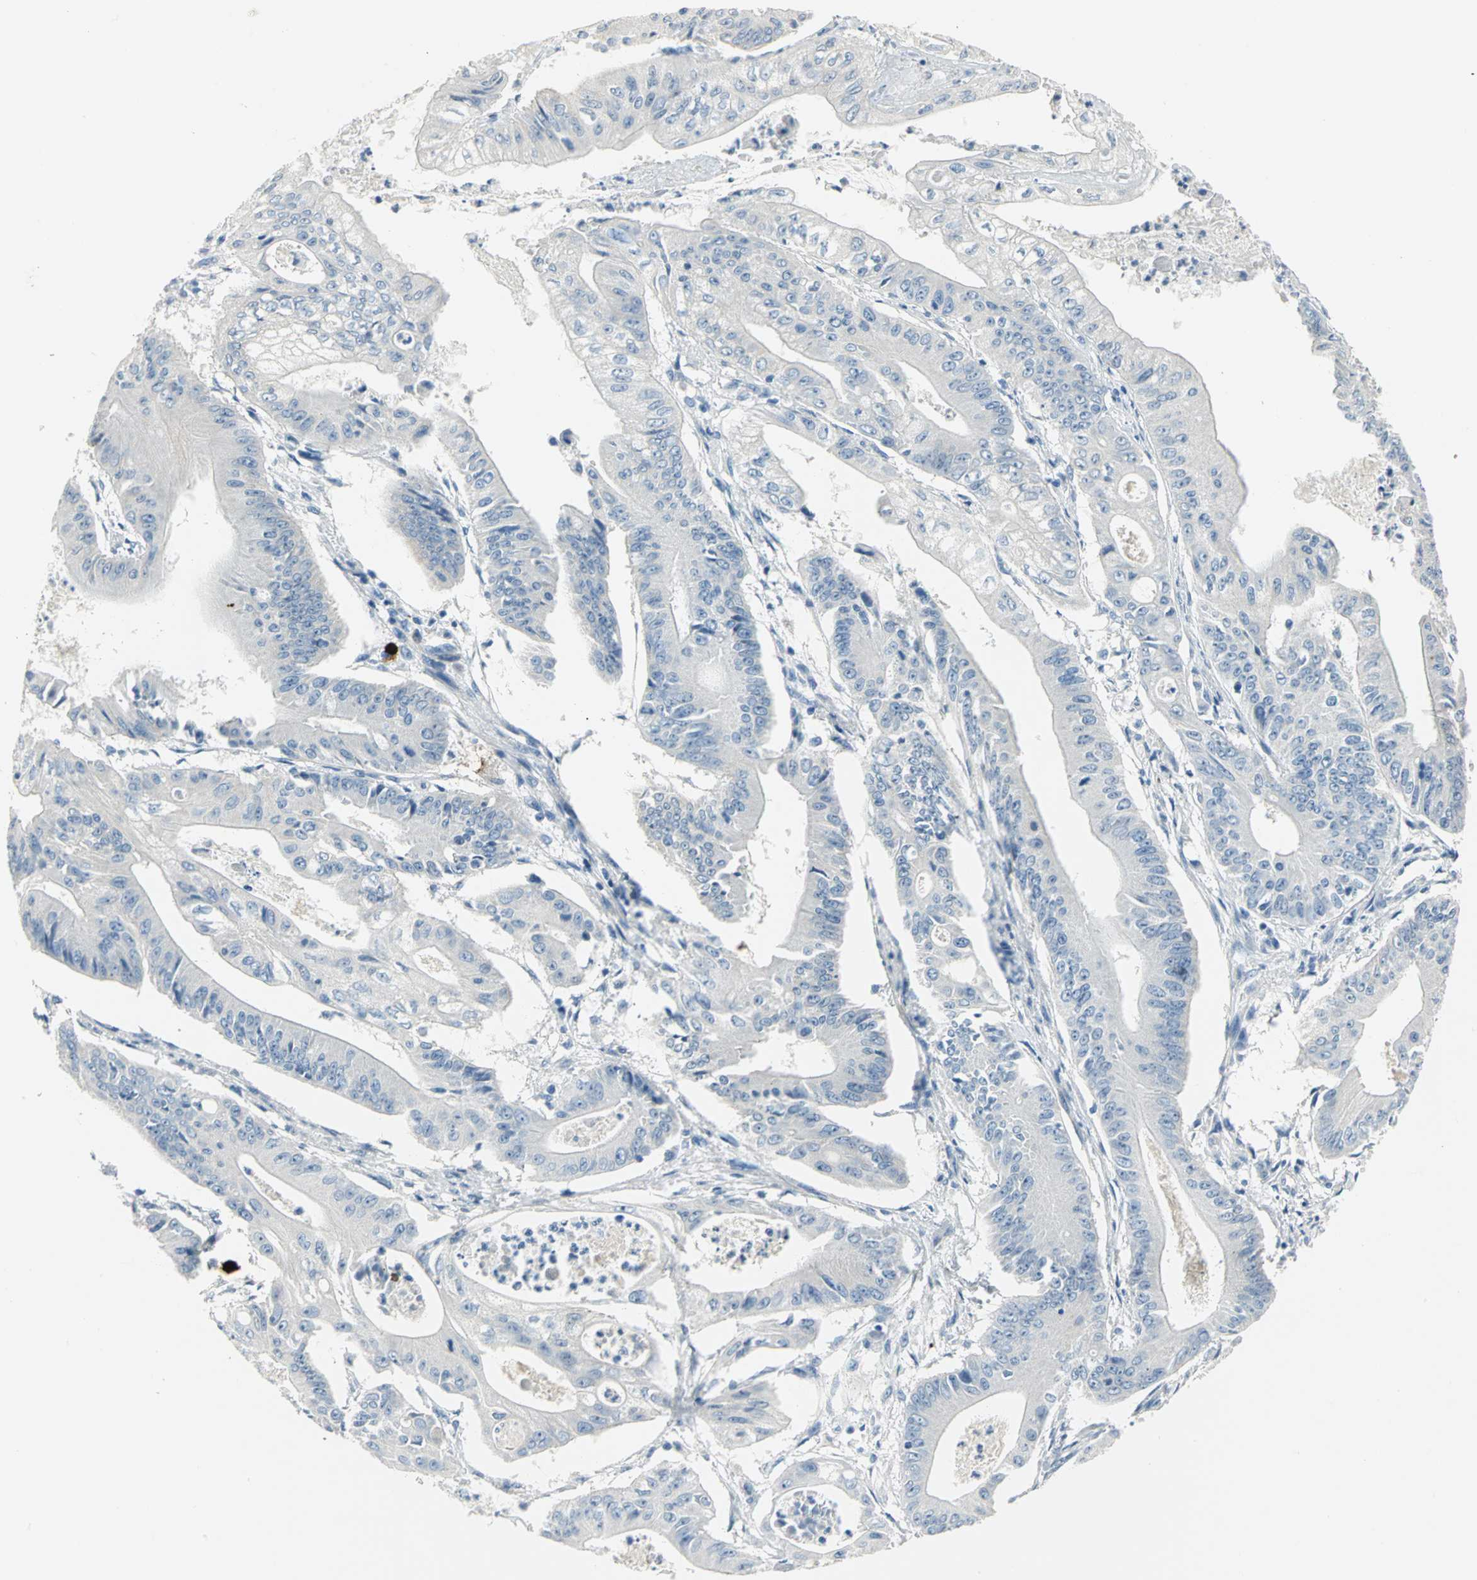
{"staining": {"intensity": "negative", "quantity": "none", "location": "none"}, "tissue": "pancreatic cancer", "cell_type": "Tumor cells", "image_type": "cancer", "snomed": [{"axis": "morphology", "description": "Normal tissue, NOS"}, {"axis": "topography", "description": "Lymph node"}], "caption": "The image displays no significant staining in tumor cells of pancreatic cancer. (IHC, brightfield microscopy, high magnification).", "gene": "ALOX15", "patient": {"sex": "male", "age": 62}}